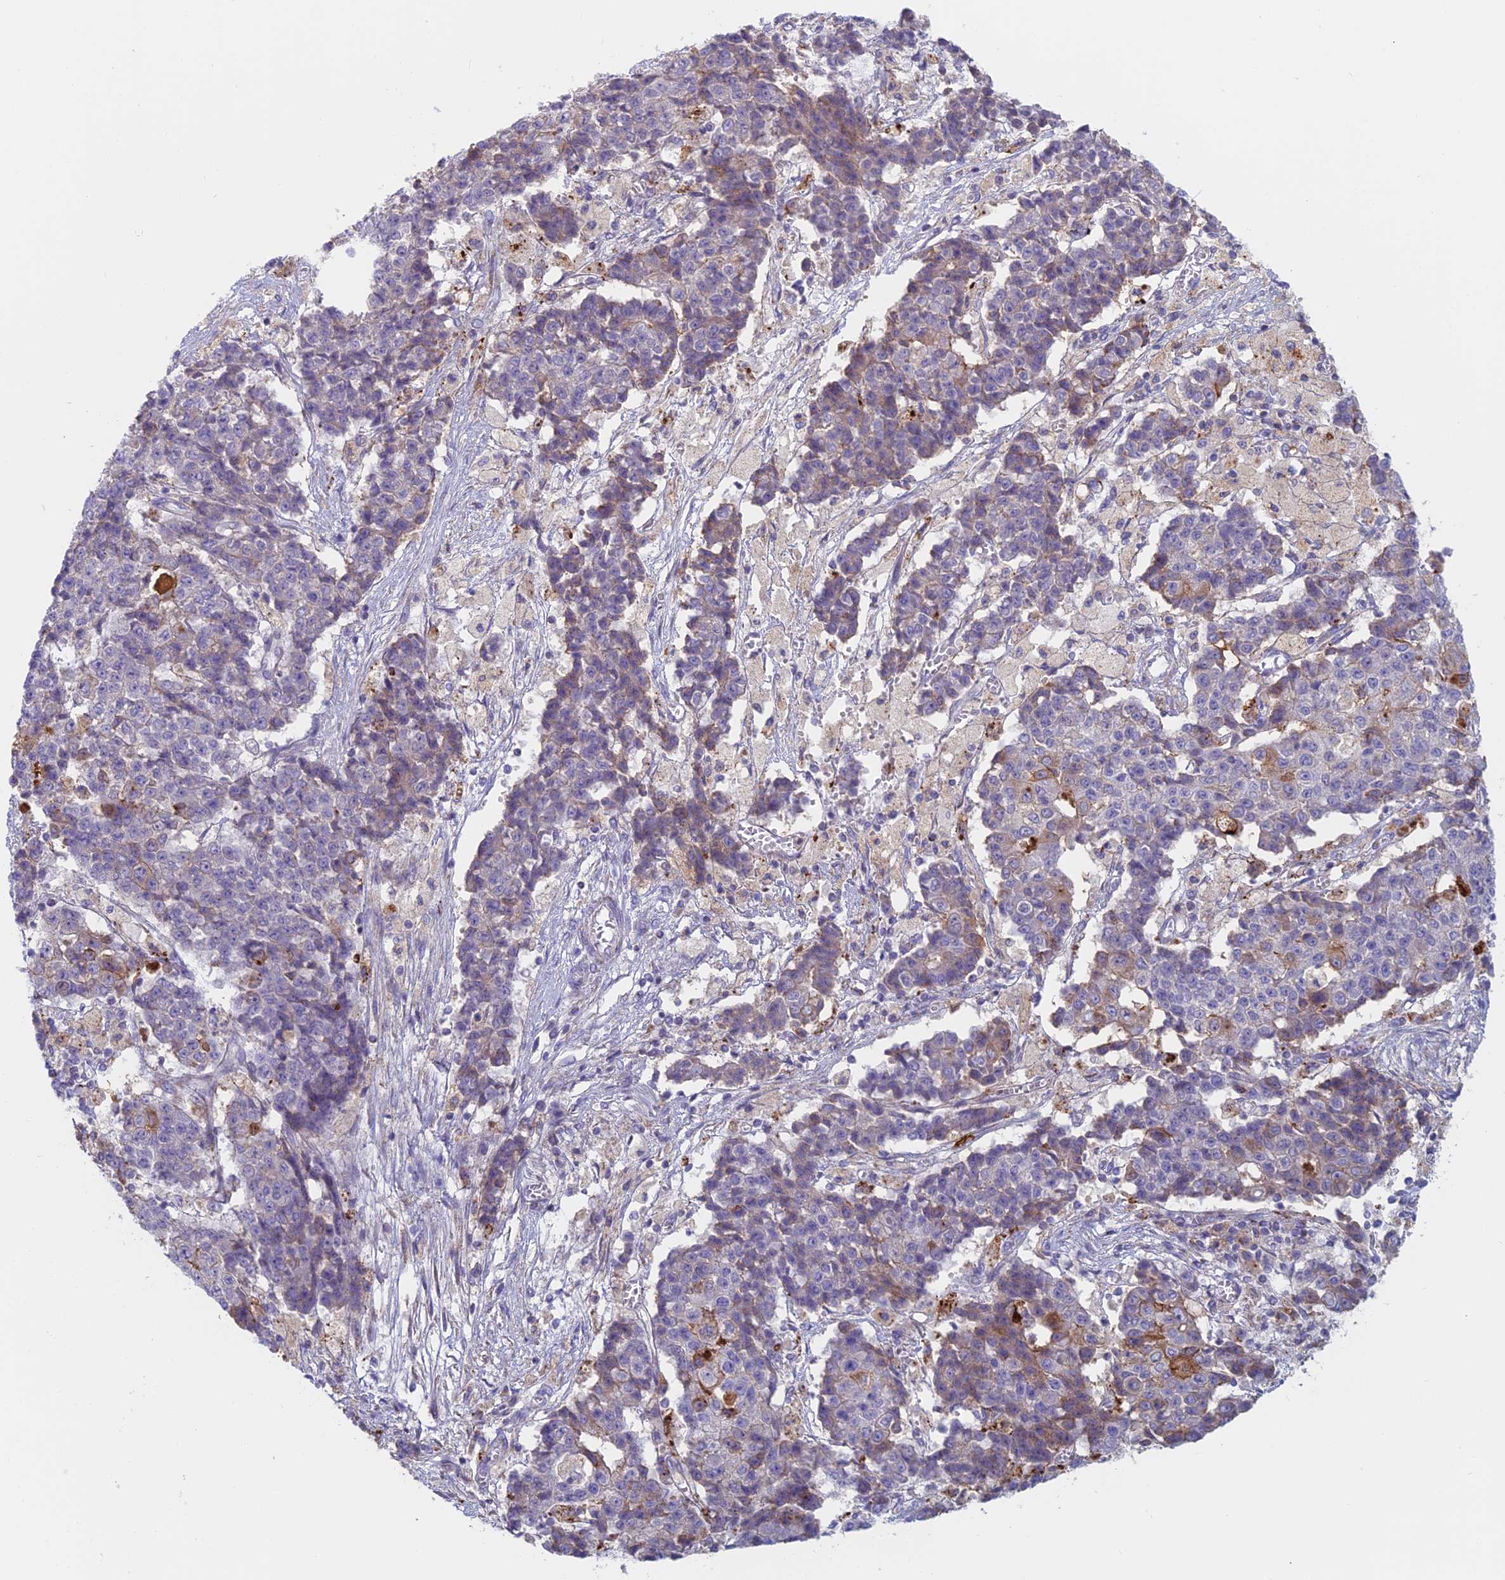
{"staining": {"intensity": "negative", "quantity": "none", "location": "none"}, "tissue": "ovarian cancer", "cell_type": "Tumor cells", "image_type": "cancer", "snomed": [{"axis": "morphology", "description": "Carcinoma, endometroid"}, {"axis": "topography", "description": "Appendix"}, {"axis": "topography", "description": "Ovary"}], "caption": "Immunohistochemical staining of ovarian cancer (endometroid carcinoma) shows no significant positivity in tumor cells. (Immunohistochemistry, brightfield microscopy, high magnification).", "gene": "IFTAP", "patient": {"sex": "female", "age": 42}}